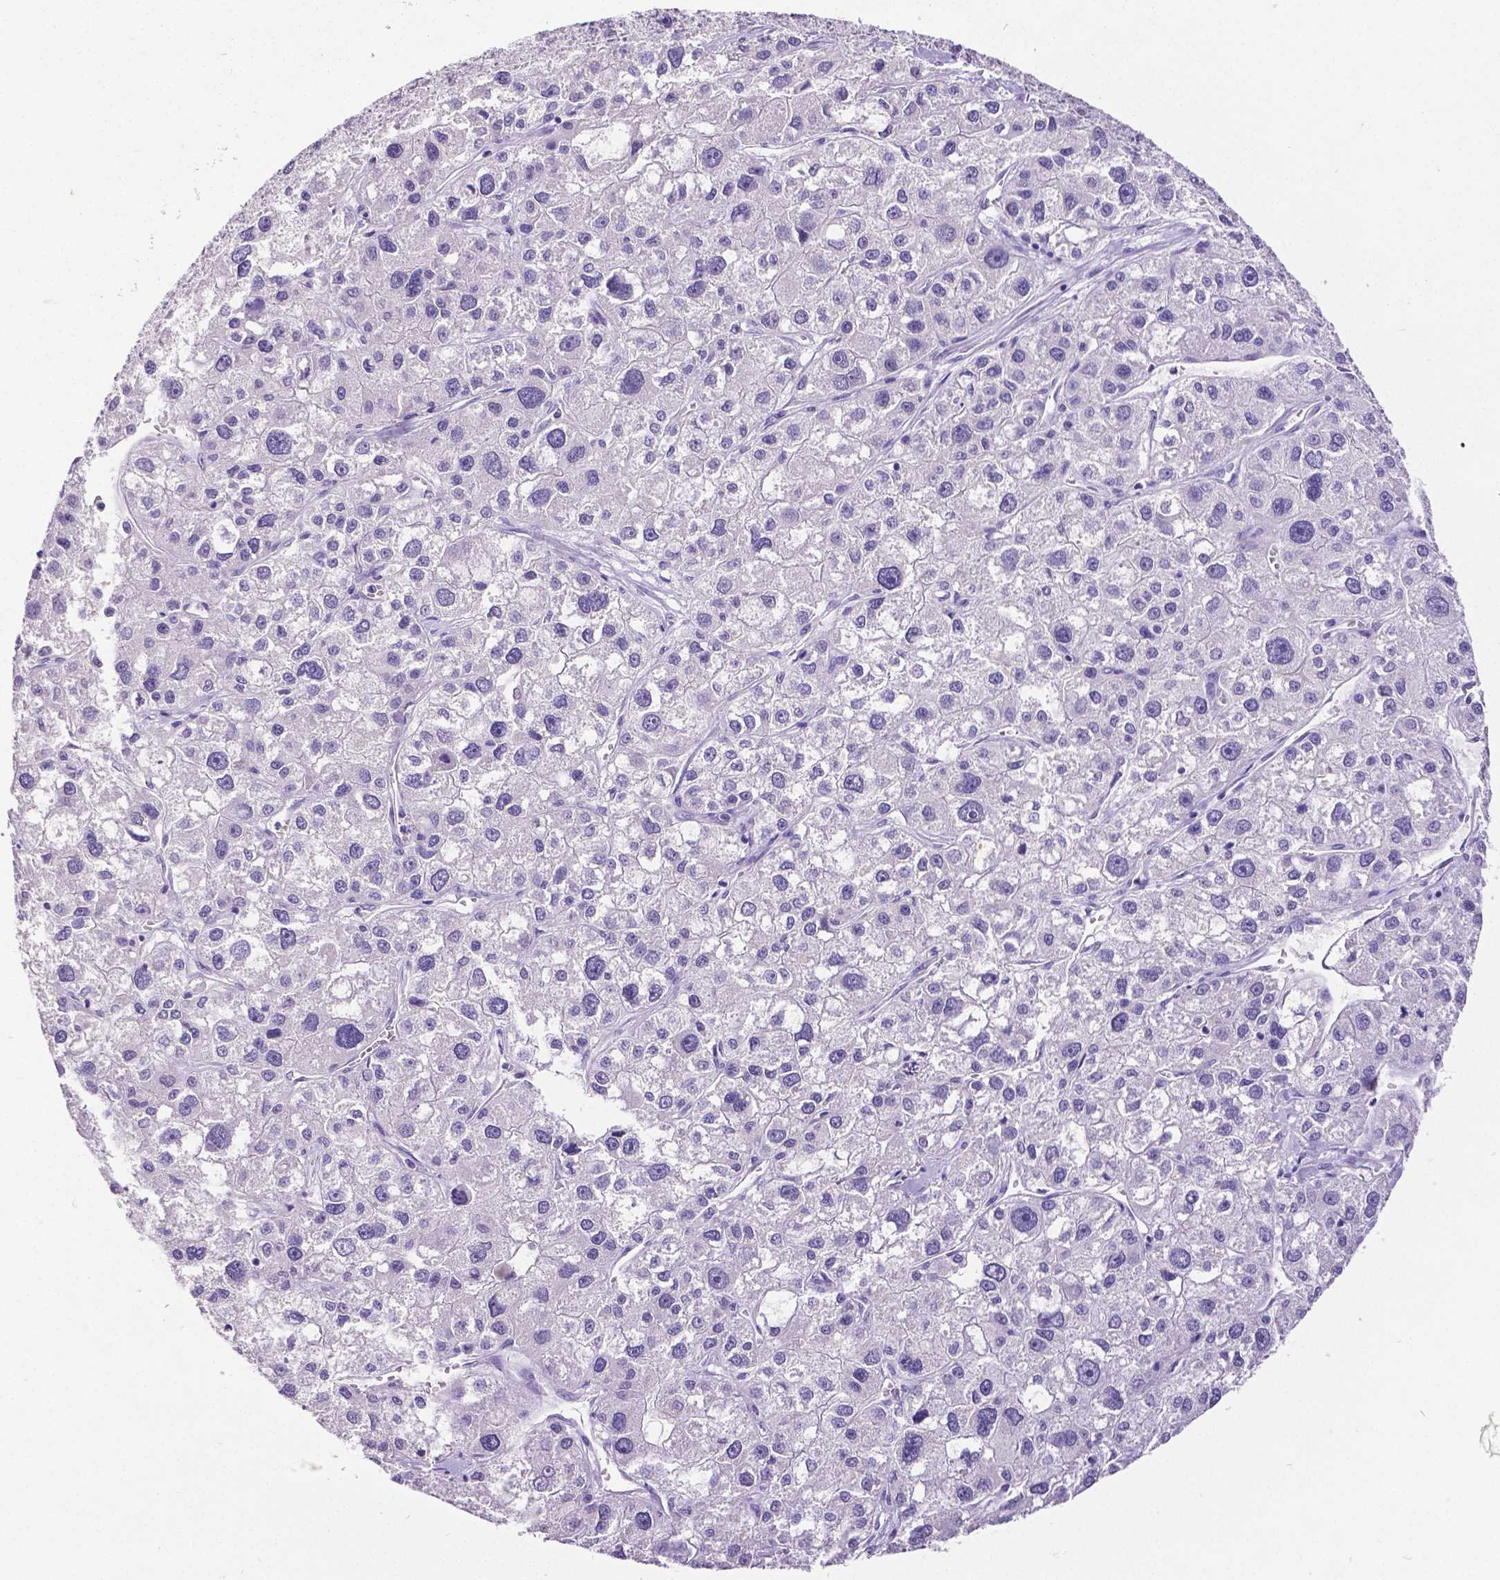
{"staining": {"intensity": "negative", "quantity": "none", "location": "none"}, "tissue": "liver cancer", "cell_type": "Tumor cells", "image_type": "cancer", "snomed": [{"axis": "morphology", "description": "Carcinoma, Hepatocellular, NOS"}, {"axis": "topography", "description": "Liver"}], "caption": "Tumor cells are negative for brown protein staining in hepatocellular carcinoma (liver).", "gene": "SATB2", "patient": {"sex": "male", "age": 73}}